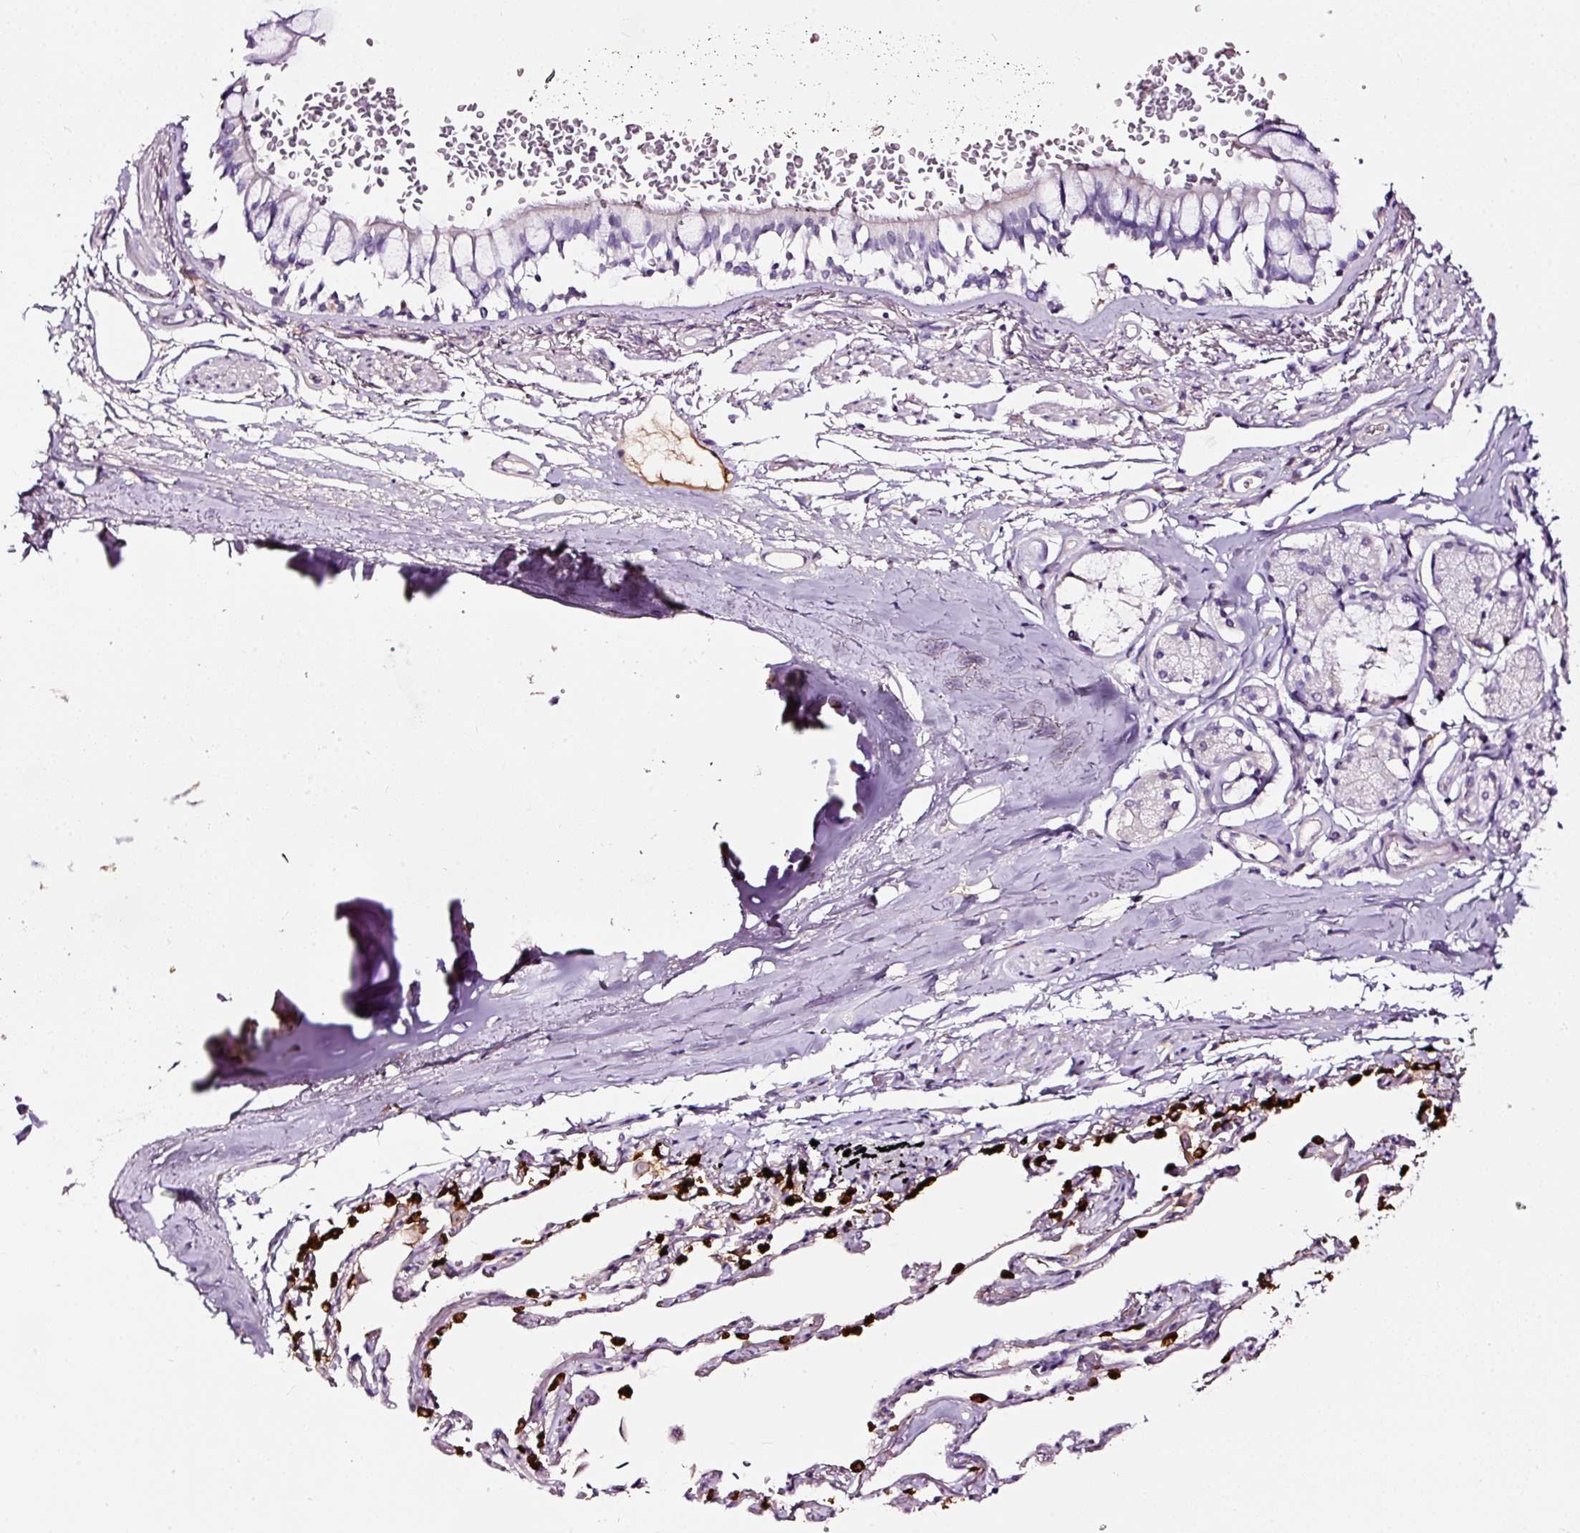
{"staining": {"intensity": "weak", "quantity": "<25%", "location": "cytoplasmic/membranous"}, "tissue": "bronchus", "cell_type": "Respiratory epithelial cells", "image_type": "normal", "snomed": [{"axis": "morphology", "description": "Normal tissue, NOS"}, {"axis": "topography", "description": "Bronchus"}], "caption": "Respiratory epithelial cells show no significant staining in unremarkable bronchus. (DAB immunohistochemistry (IHC) visualized using brightfield microscopy, high magnification).", "gene": "LAMP3", "patient": {"sex": "male", "age": 70}}